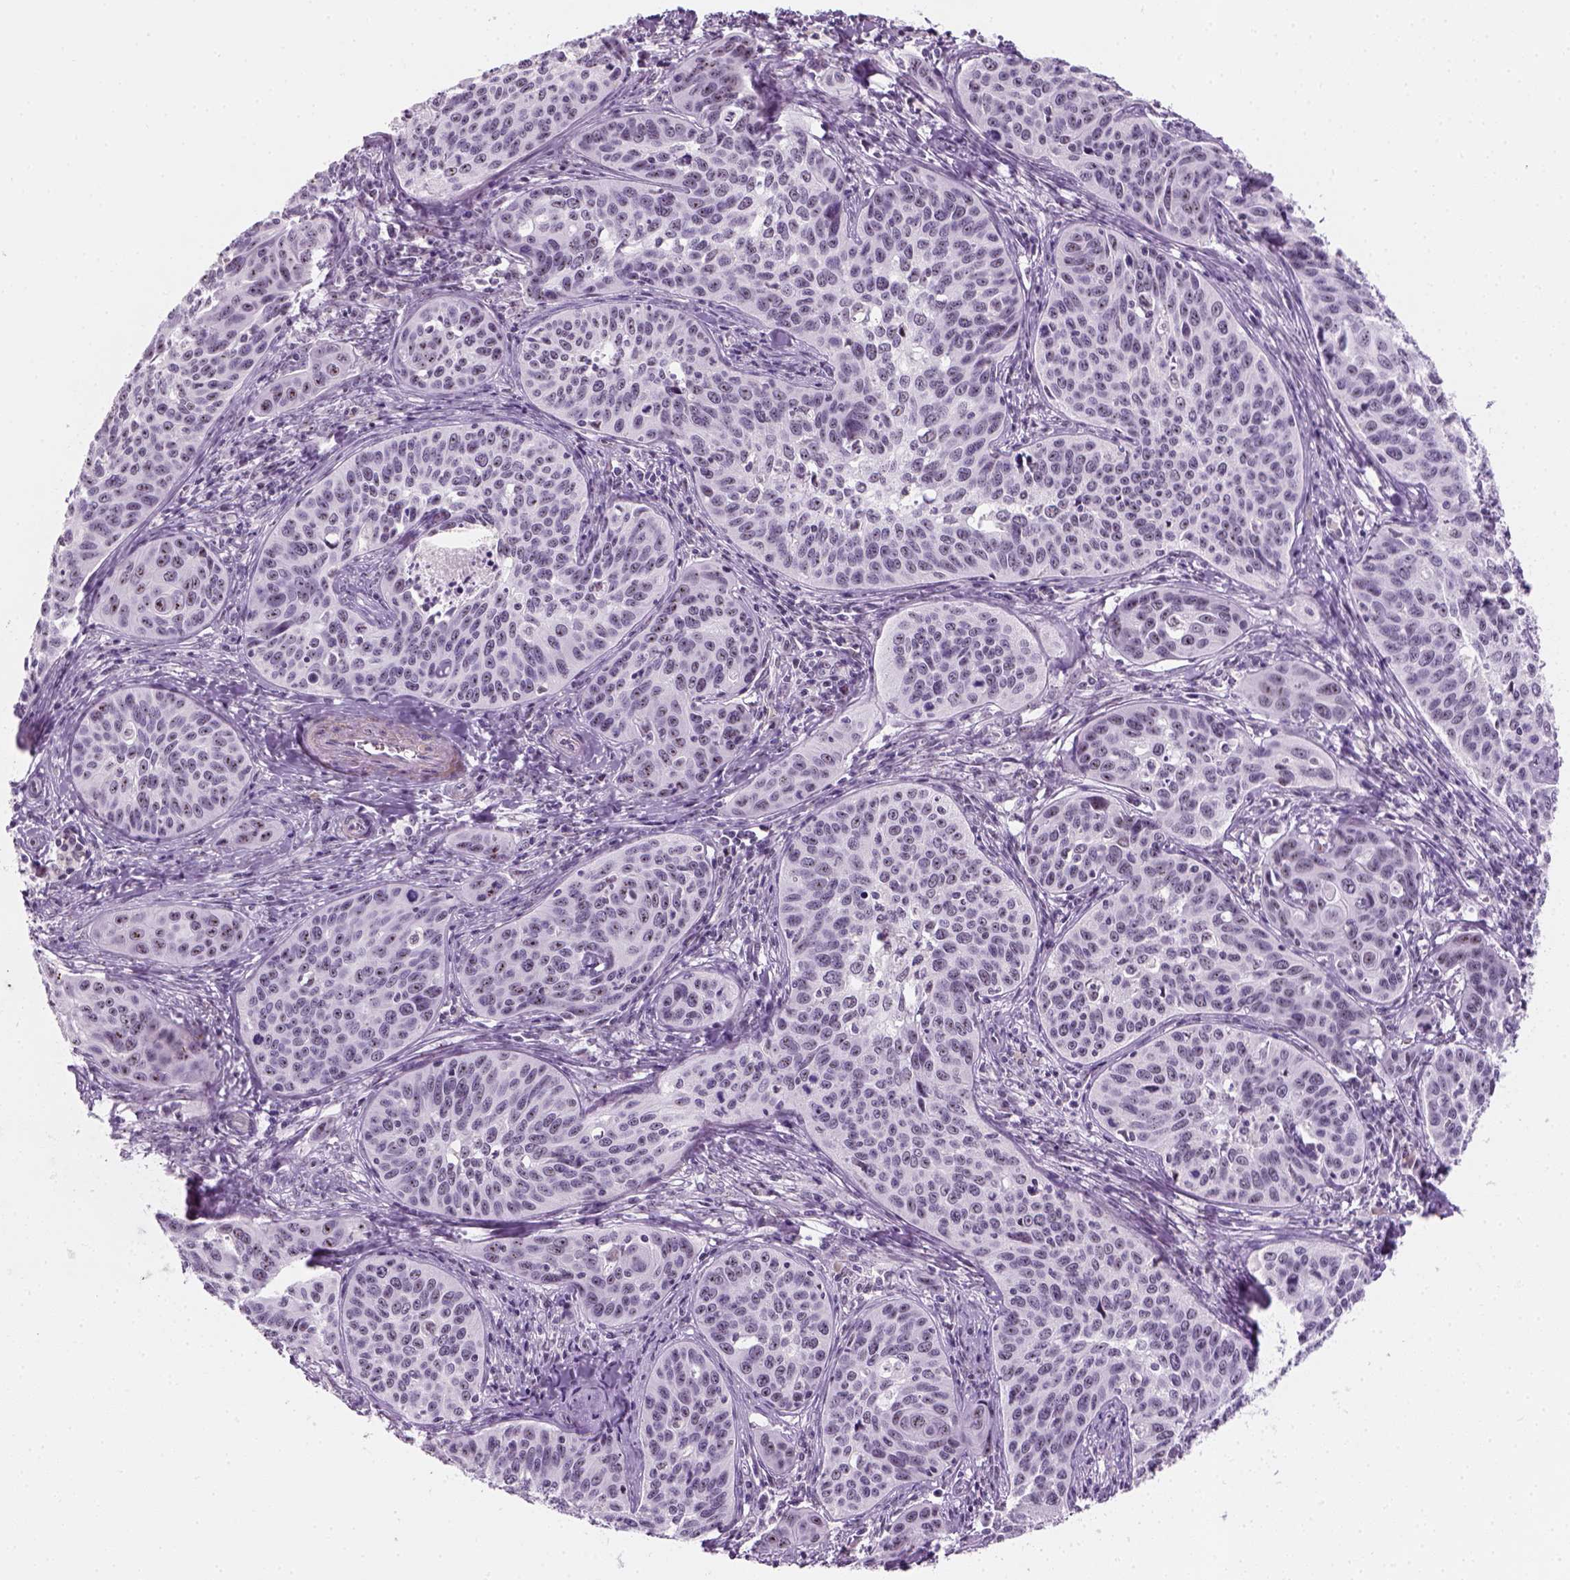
{"staining": {"intensity": "negative", "quantity": "none", "location": "none"}, "tissue": "cervical cancer", "cell_type": "Tumor cells", "image_type": "cancer", "snomed": [{"axis": "morphology", "description": "Squamous cell carcinoma, NOS"}, {"axis": "topography", "description": "Cervix"}], "caption": "This is an immunohistochemistry histopathology image of cervical cancer (squamous cell carcinoma). There is no staining in tumor cells.", "gene": "ZNF865", "patient": {"sex": "female", "age": 31}}